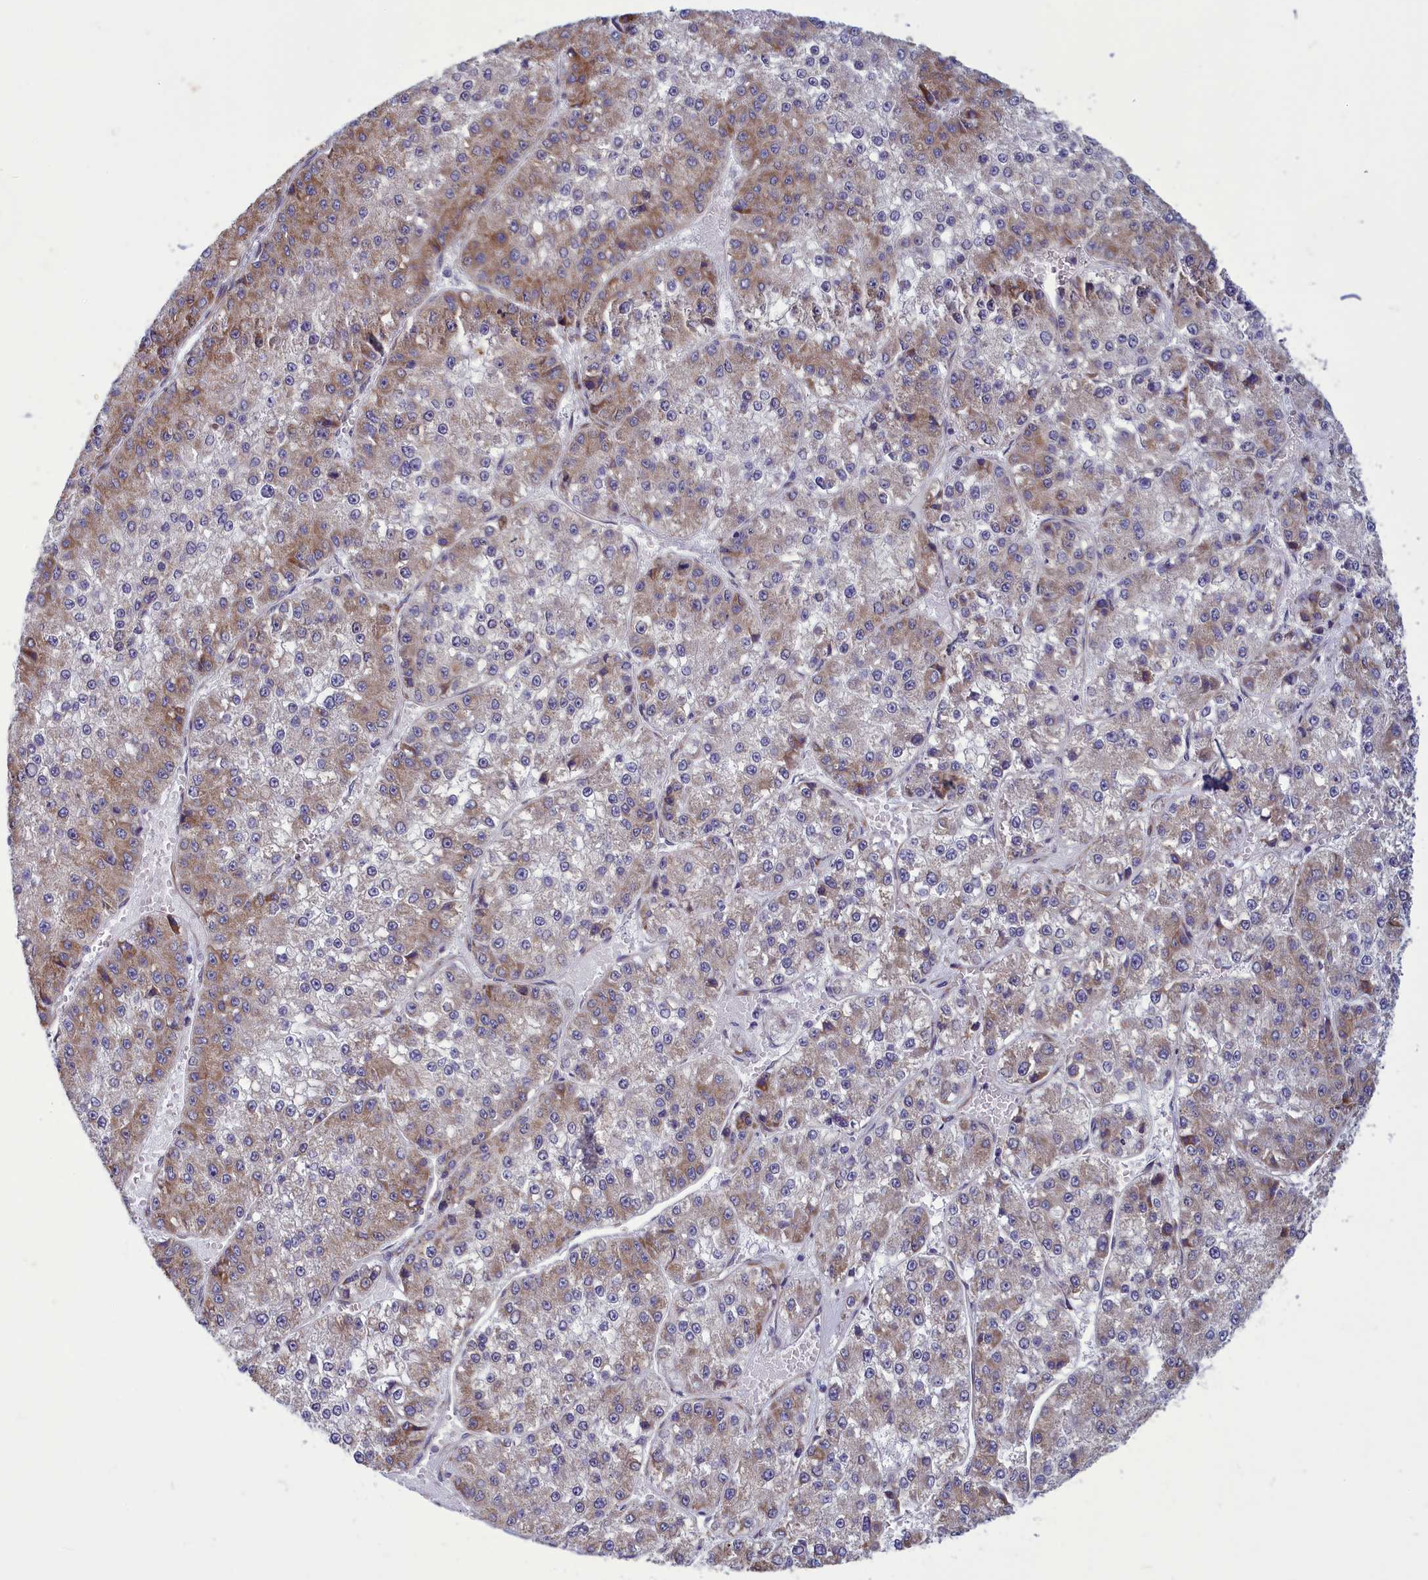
{"staining": {"intensity": "moderate", "quantity": "25%-75%", "location": "cytoplasmic/membranous"}, "tissue": "liver cancer", "cell_type": "Tumor cells", "image_type": "cancer", "snomed": [{"axis": "morphology", "description": "Carcinoma, Hepatocellular, NOS"}, {"axis": "topography", "description": "Liver"}], "caption": "Liver hepatocellular carcinoma stained for a protein shows moderate cytoplasmic/membranous positivity in tumor cells.", "gene": "CENATAC", "patient": {"sex": "female", "age": 73}}